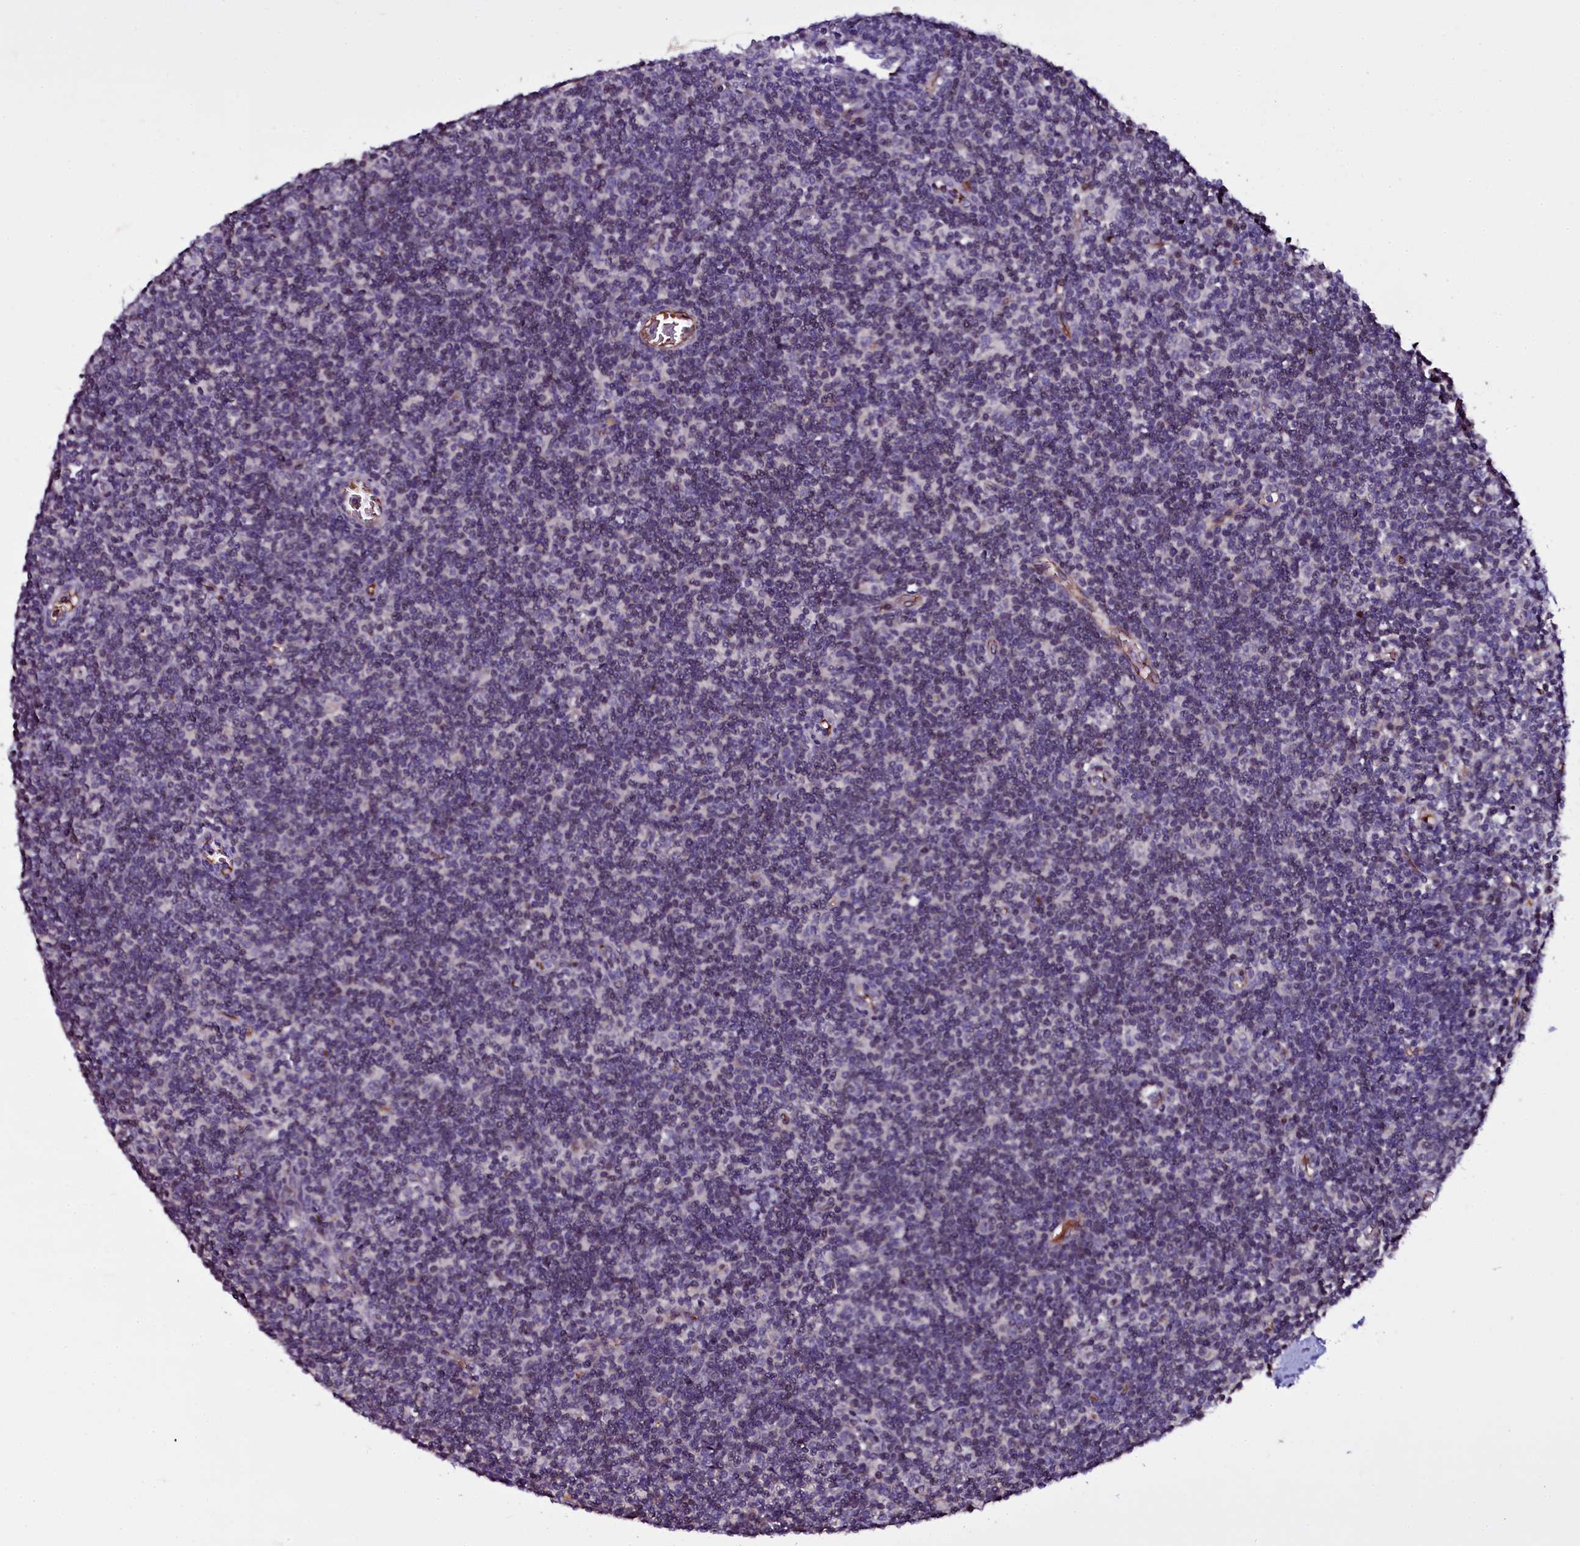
{"staining": {"intensity": "negative", "quantity": "none", "location": "none"}, "tissue": "lymph node", "cell_type": "Germinal center cells", "image_type": "normal", "snomed": [{"axis": "morphology", "description": "Normal tissue, NOS"}, {"axis": "topography", "description": "Lymph node"}], "caption": "Immunohistochemistry photomicrograph of normal human lymph node stained for a protein (brown), which displays no positivity in germinal center cells.", "gene": "MEX3C", "patient": {"sex": "female", "age": 55}}